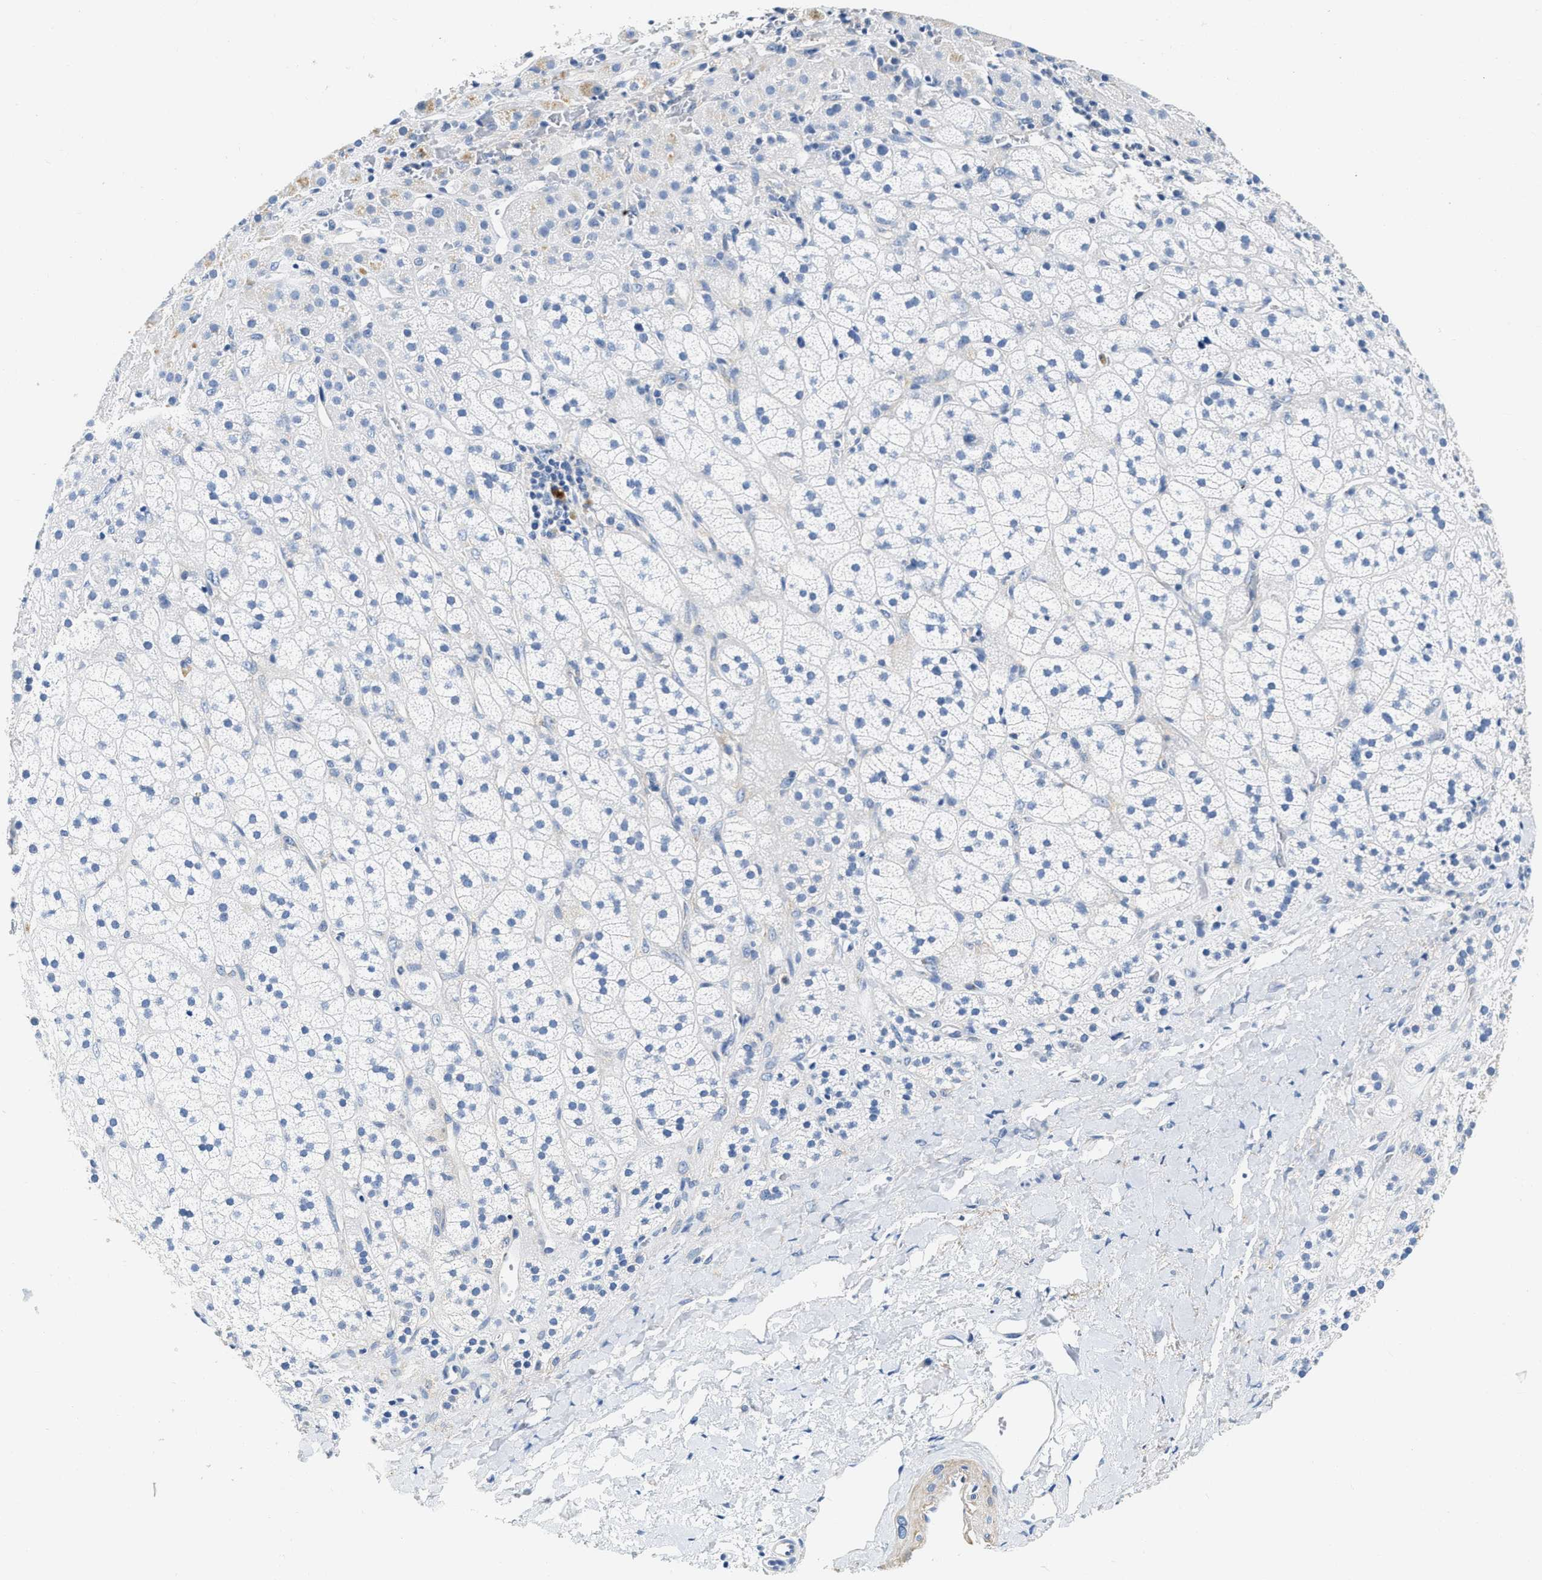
{"staining": {"intensity": "negative", "quantity": "none", "location": "none"}, "tissue": "adrenal gland", "cell_type": "Glandular cells", "image_type": "normal", "snomed": [{"axis": "morphology", "description": "Normal tissue, NOS"}, {"axis": "topography", "description": "Adrenal gland"}], "caption": "A high-resolution micrograph shows immunohistochemistry (IHC) staining of unremarkable adrenal gland, which displays no significant staining in glandular cells.", "gene": "EIF2AK2", "patient": {"sex": "male", "age": 56}}